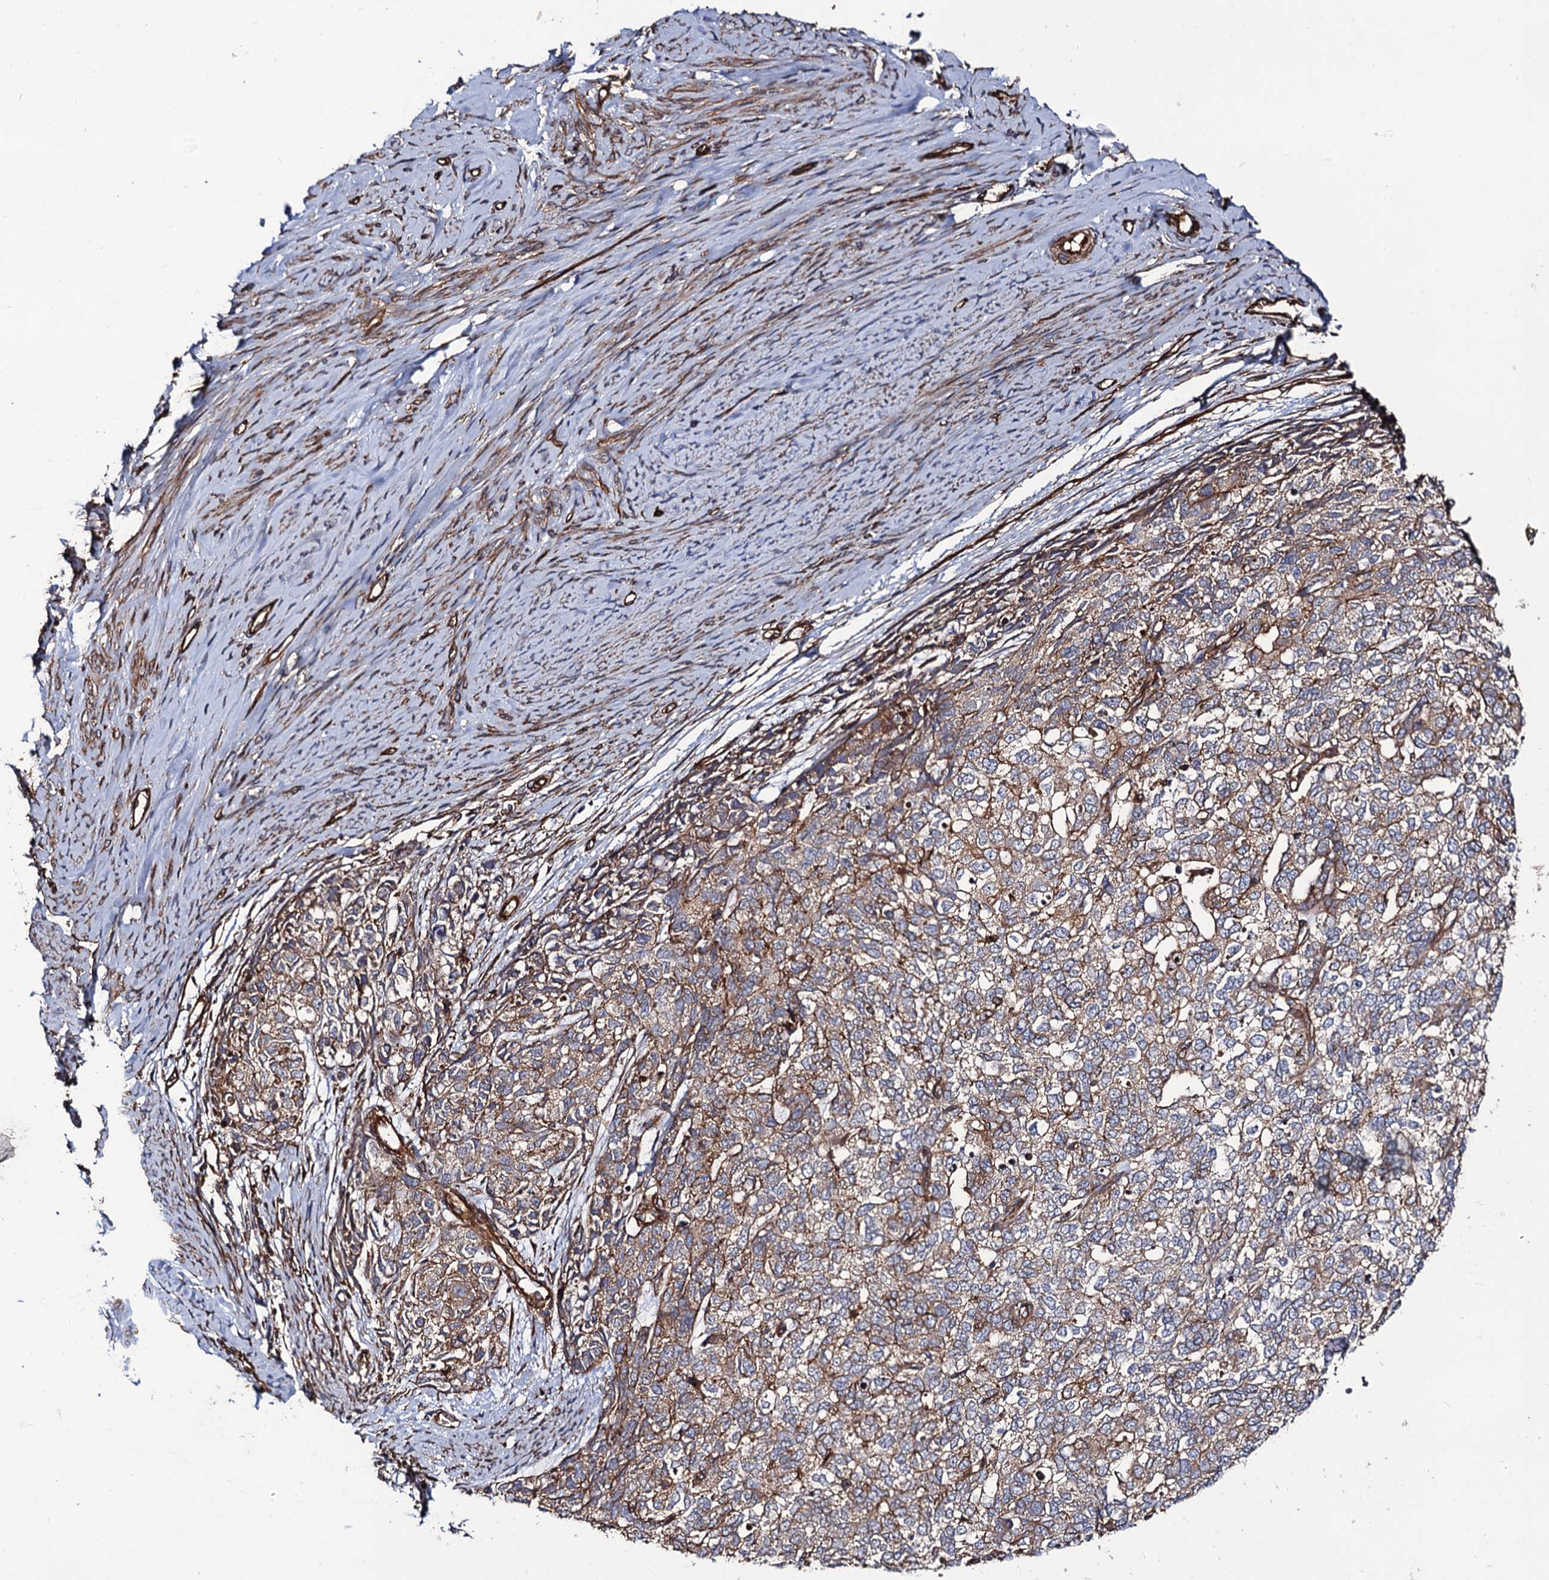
{"staining": {"intensity": "moderate", "quantity": ">75%", "location": "cytoplasmic/membranous"}, "tissue": "cervical cancer", "cell_type": "Tumor cells", "image_type": "cancer", "snomed": [{"axis": "morphology", "description": "Squamous cell carcinoma, NOS"}, {"axis": "topography", "description": "Cervix"}], "caption": "Tumor cells reveal medium levels of moderate cytoplasmic/membranous expression in about >75% of cells in human cervical cancer.", "gene": "CIP2A", "patient": {"sex": "female", "age": 63}}